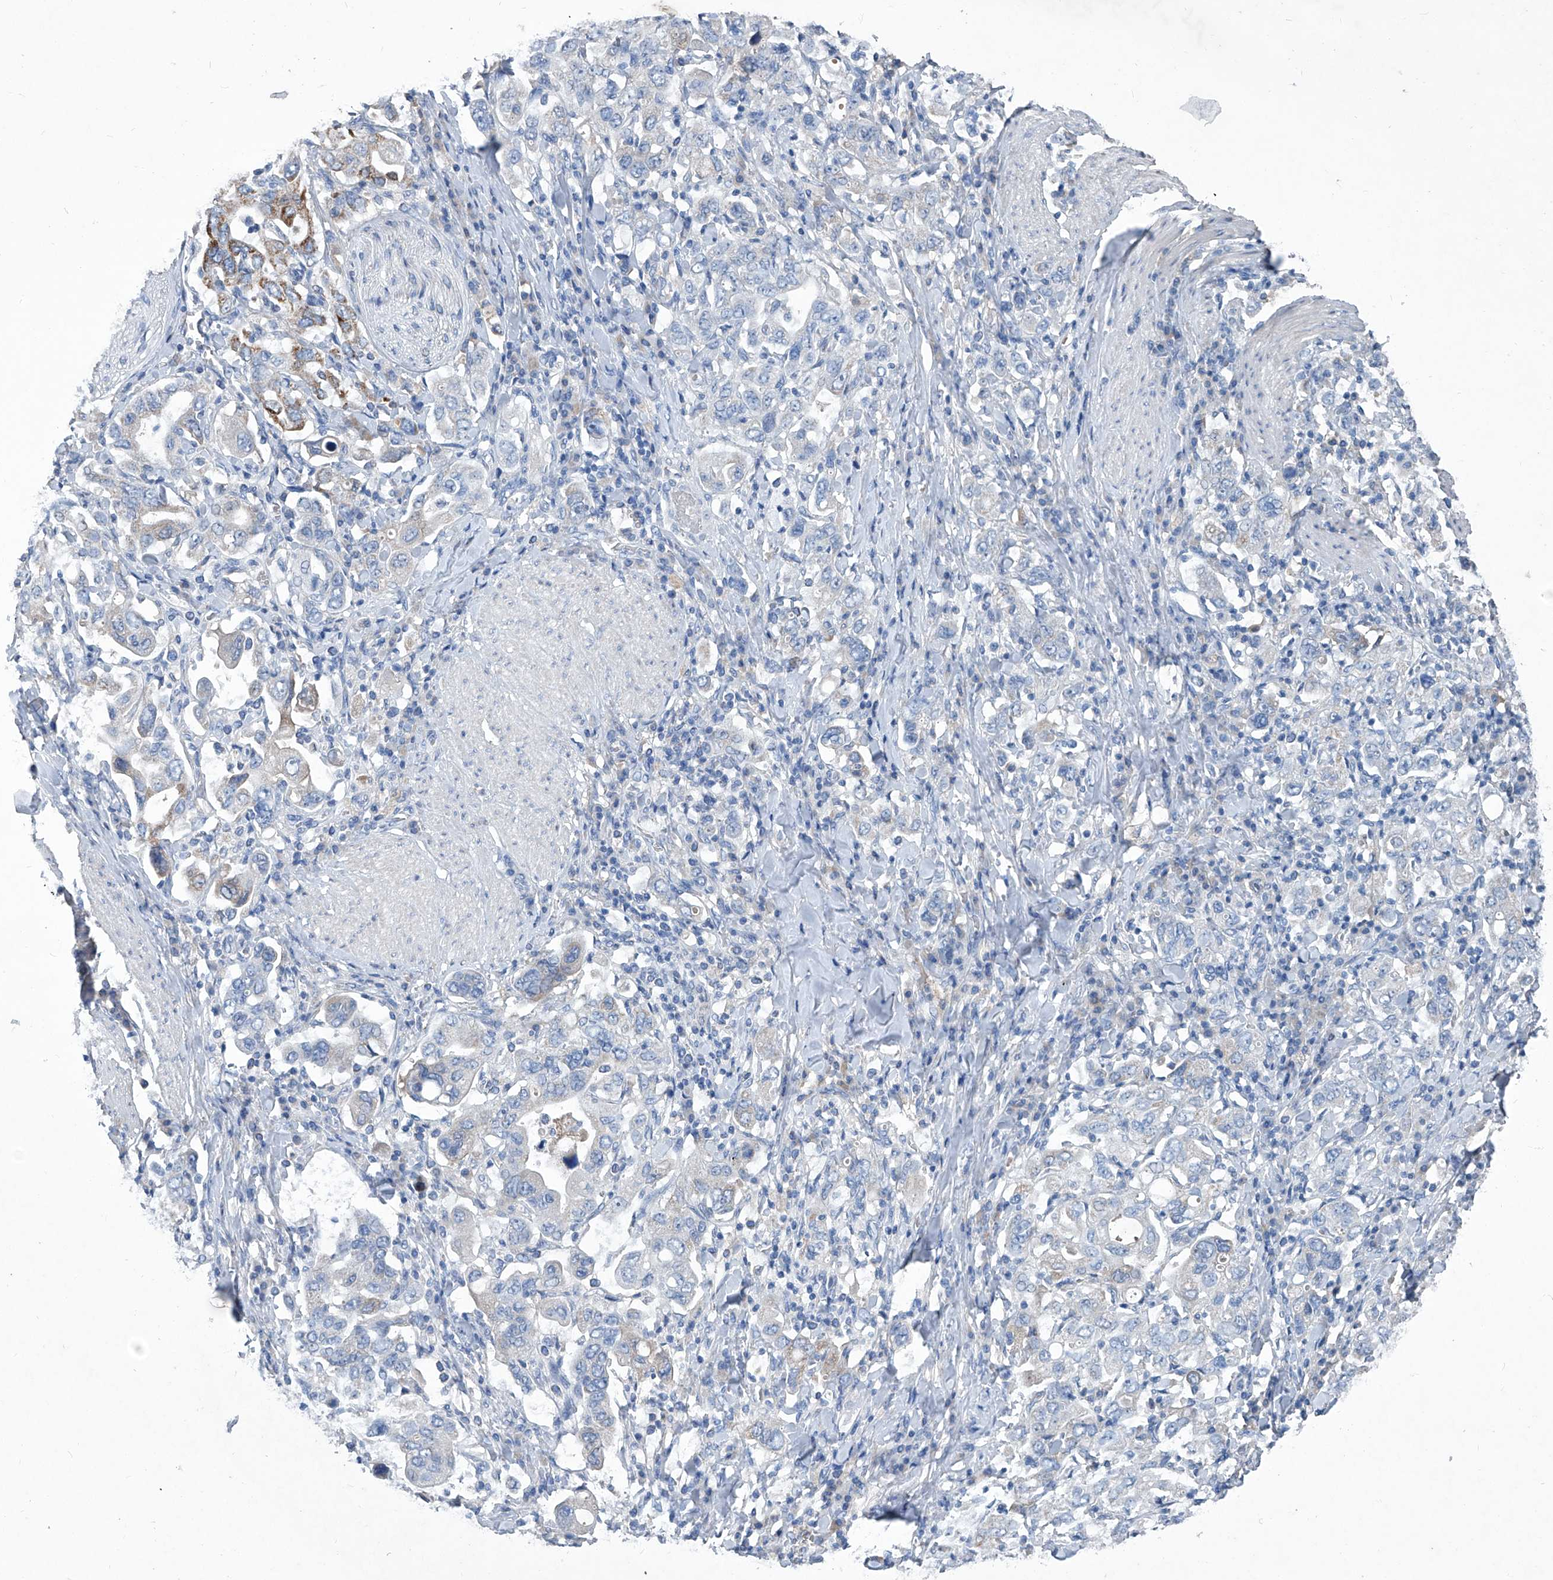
{"staining": {"intensity": "negative", "quantity": "none", "location": "none"}, "tissue": "stomach cancer", "cell_type": "Tumor cells", "image_type": "cancer", "snomed": [{"axis": "morphology", "description": "Adenocarcinoma, NOS"}, {"axis": "topography", "description": "Stomach, upper"}], "caption": "Tumor cells show no significant positivity in stomach cancer (adenocarcinoma). Nuclei are stained in blue.", "gene": "MTARC1", "patient": {"sex": "male", "age": 62}}